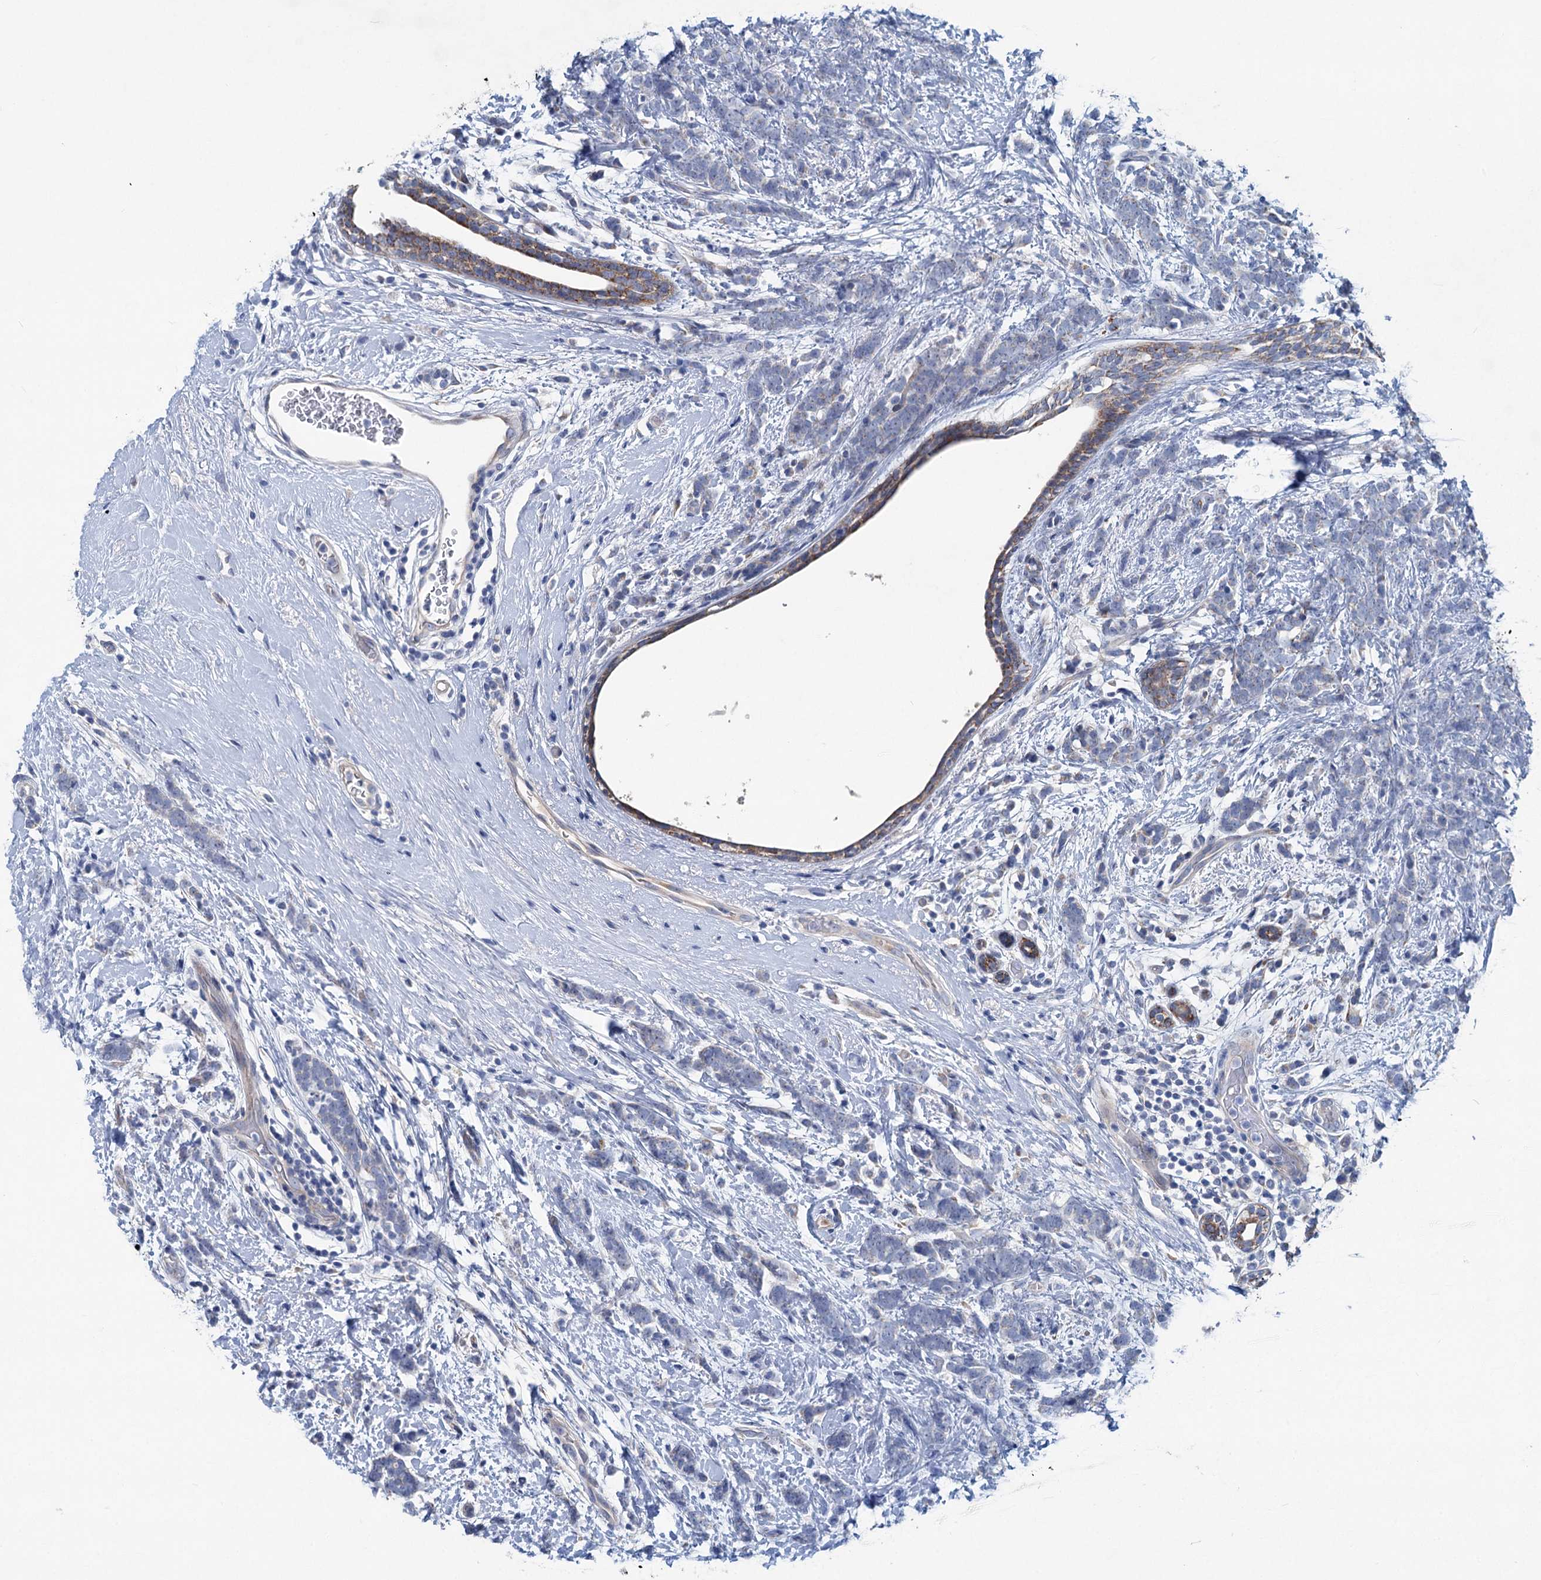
{"staining": {"intensity": "negative", "quantity": "none", "location": "none"}, "tissue": "breast cancer", "cell_type": "Tumor cells", "image_type": "cancer", "snomed": [{"axis": "morphology", "description": "Lobular carcinoma"}, {"axis": "topography", "description": "Breast"}], "caption": "High magnification brightfield microscopy of breast lobular carcinoma stained with DAB (3,3'-diaminobenzidine) (brown) and counterstained with hematoxylin (blue): tumor cells show no significant staining.", "gene": "CHDH", "patient": {"sex": "female", "age": 58}}